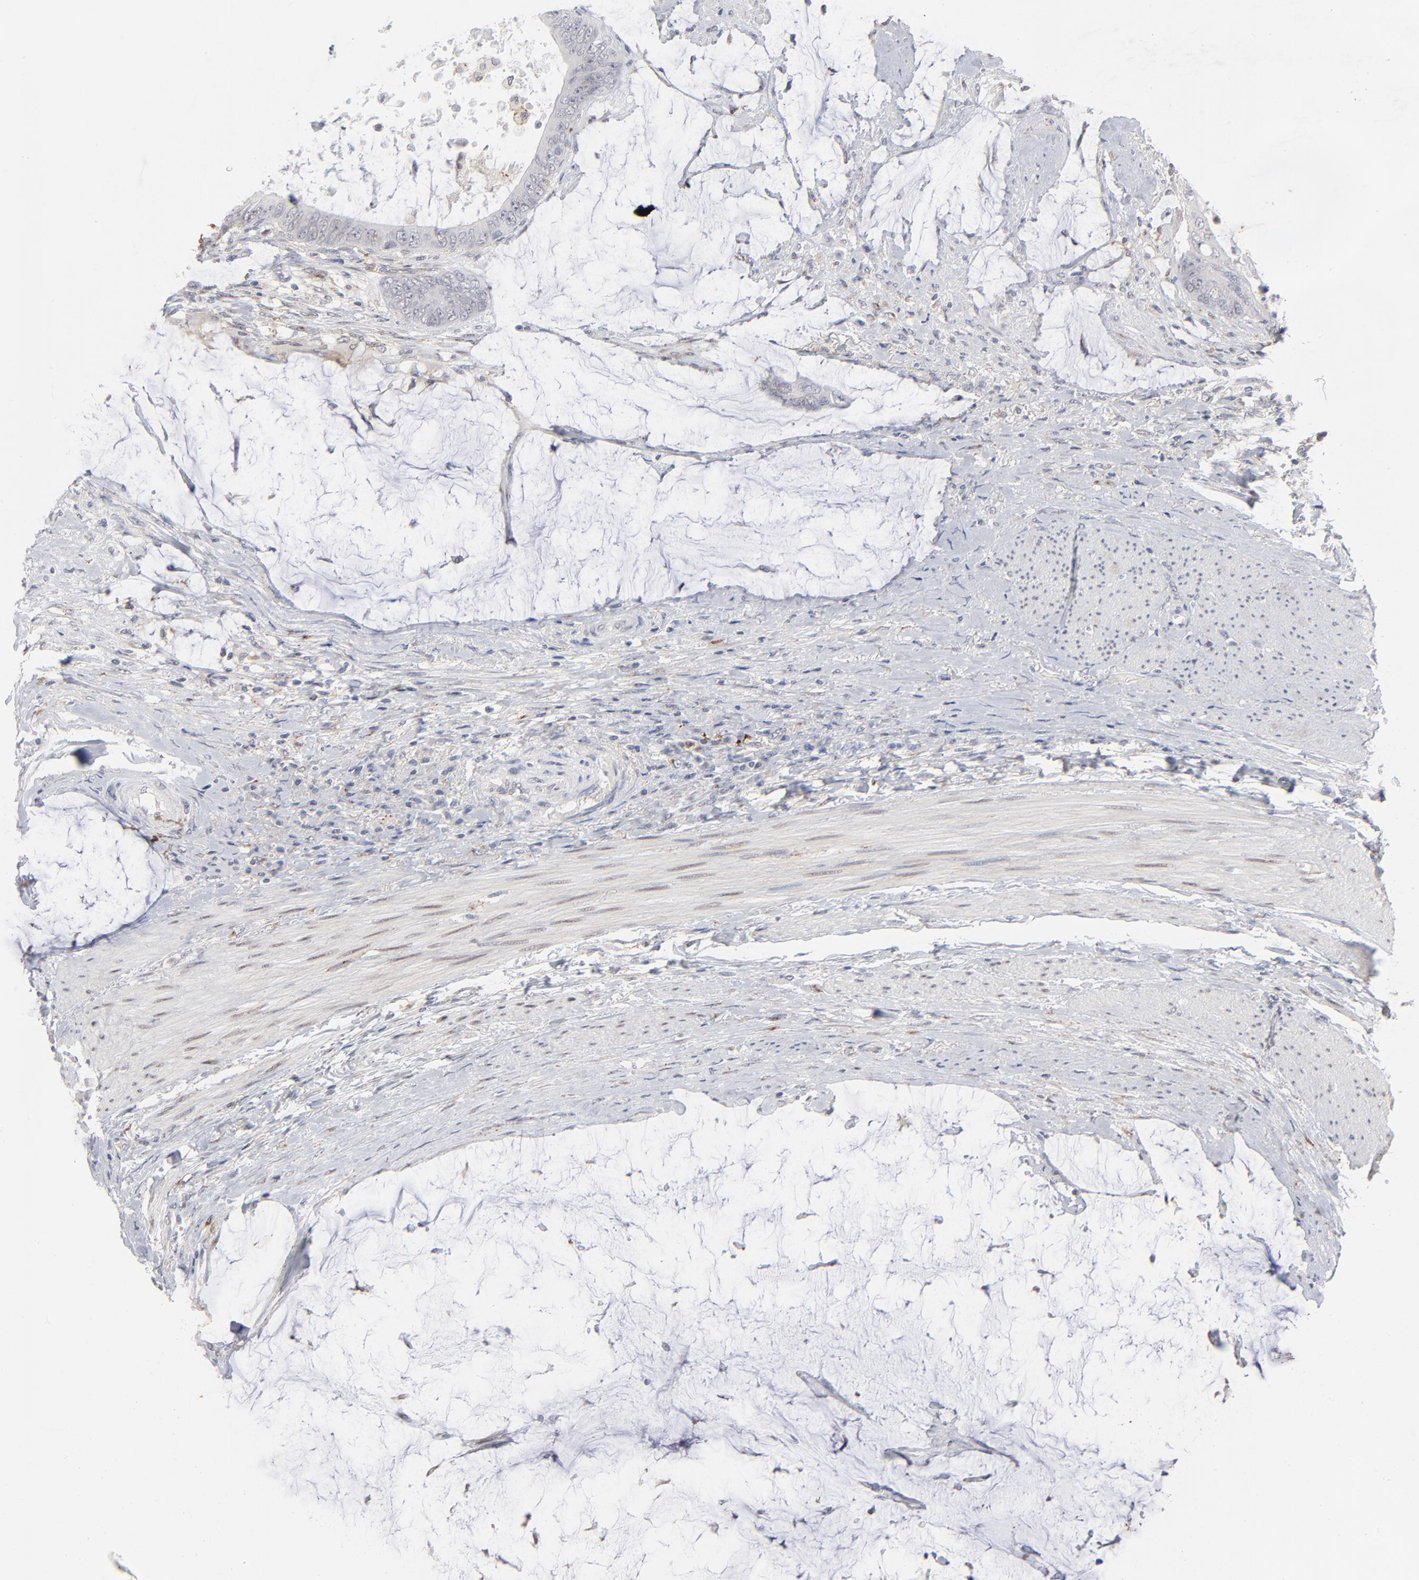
{"staining": {"intensity": "weak", "quantity": "<25%", "location": "cytoplasmic/membranous"}, "tissue": "colorectal cancer", "cell_type": "Tumor cells", "image_type": "cancer", "snomed": [{"axis": "morphology", "description": "Normal tissue, NOS"}, {"axis": "morphology", "description": "Adenocarcinoma, NOS"}, {"axis": "topography", "description": "Rectum"}, {"axis": "topography", "description": "Peripheral nerve tissue"}], "caption": "A photomicrograph of human colorectal cancer is negative for staining in tumor cells. (DAB immunohistochemistry (IHC) with hematoxylin counter stain).", "gene": "AURKA", "patient": {"sex": "female", "age": 77}}